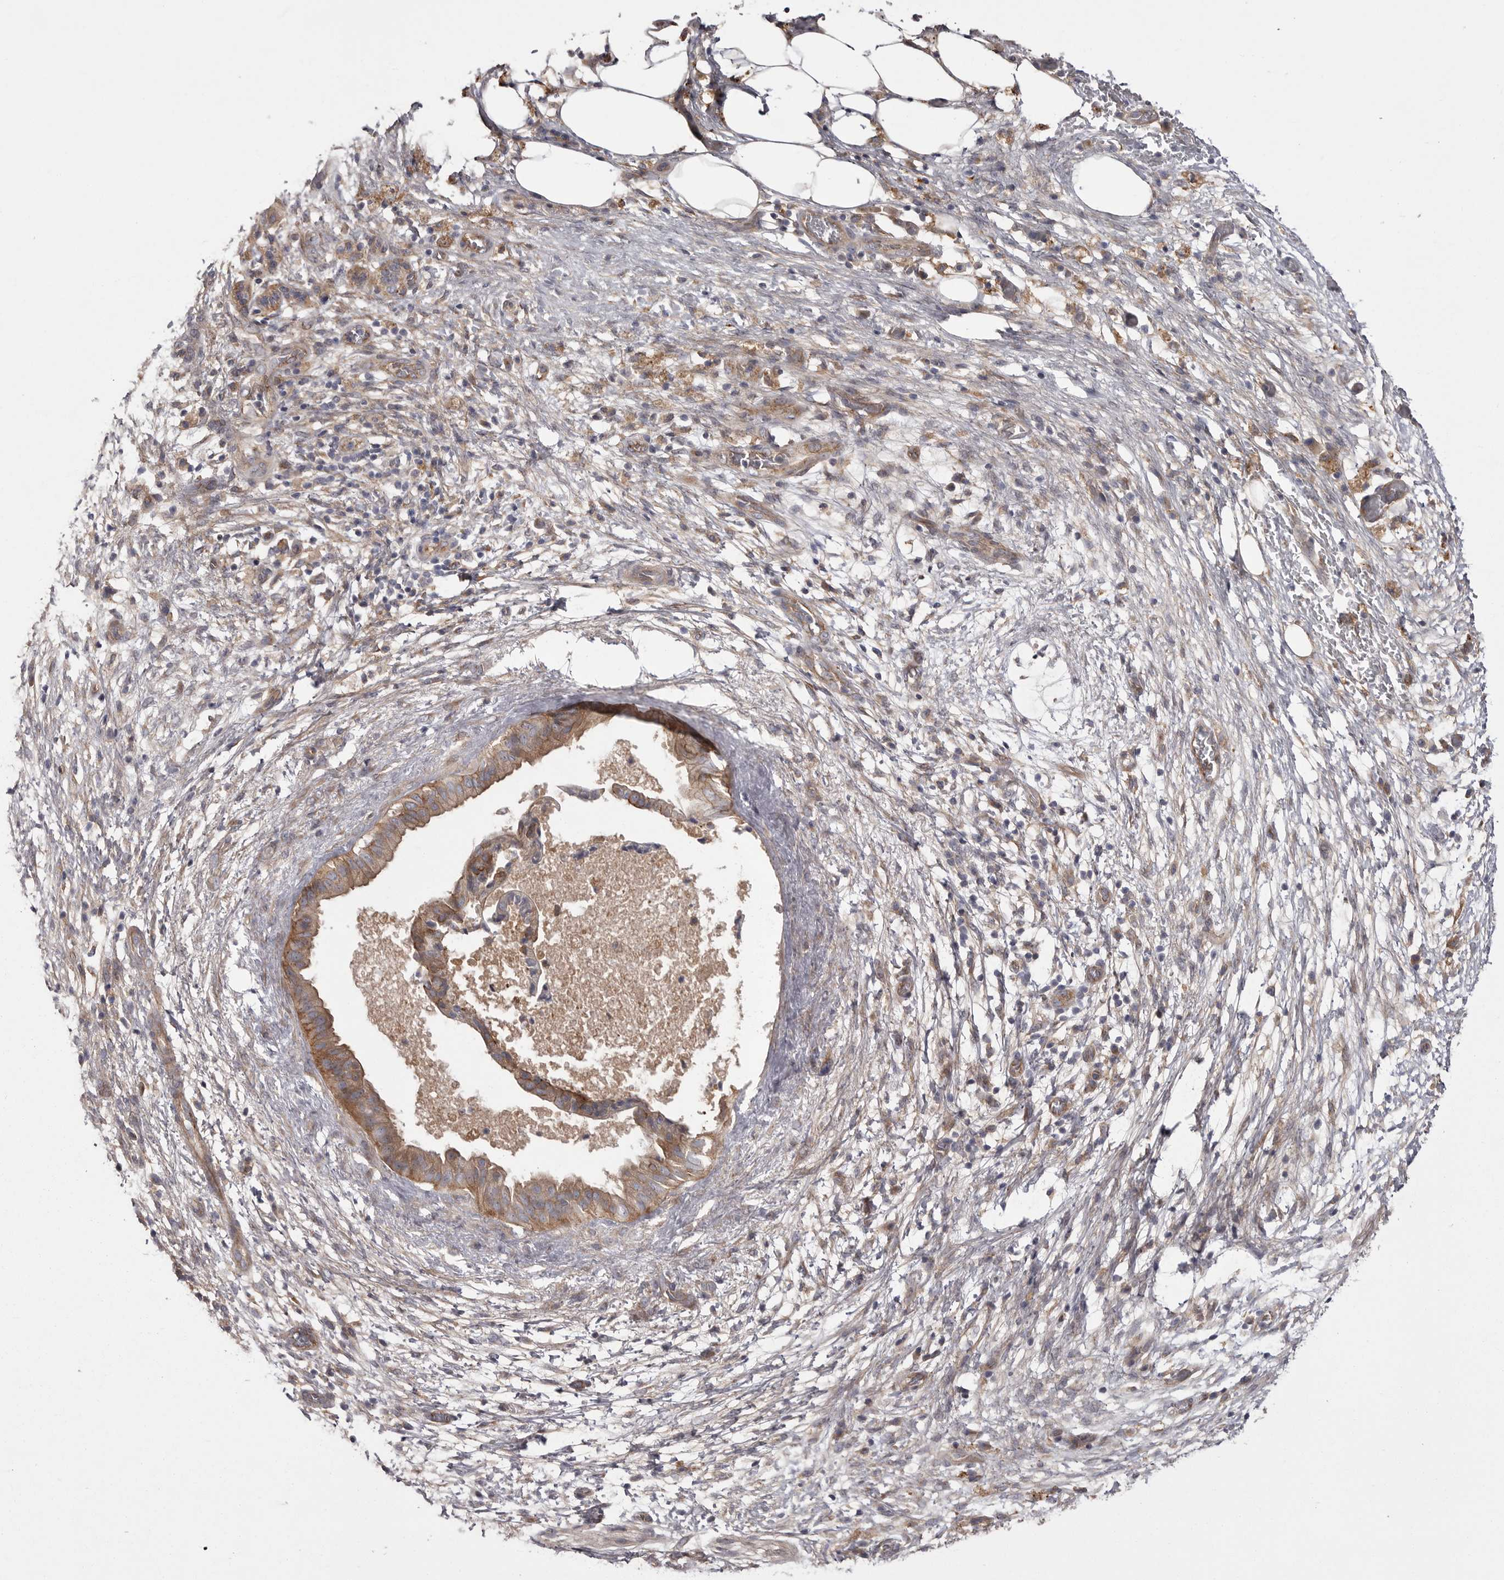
{"staining": {"intensity": "moderate", "quantity": ">75%", "location": "cytoplasmic/membranous"}, "tissue": "pancreatic cancer", "cell_type": "Tumor cells", "image_type": "cancer", "snomed": [{"axis": "morphology", "description": "Adenocarcinoma, NOS"}, {"axis": "topography", "description": "Pancreas"}], "caption": "Moderate cytoplasmic/membranous positivity is appreciated in about >75% of tumor cells in adenocarcinoma (pancreatic). The staining was performed using DAB, with brown indicating positive protein expression. Nuclei are stained blue with hematoxylin.", "gene": "OSBPL9", "patient": {"sex": "female", "age": 78}}